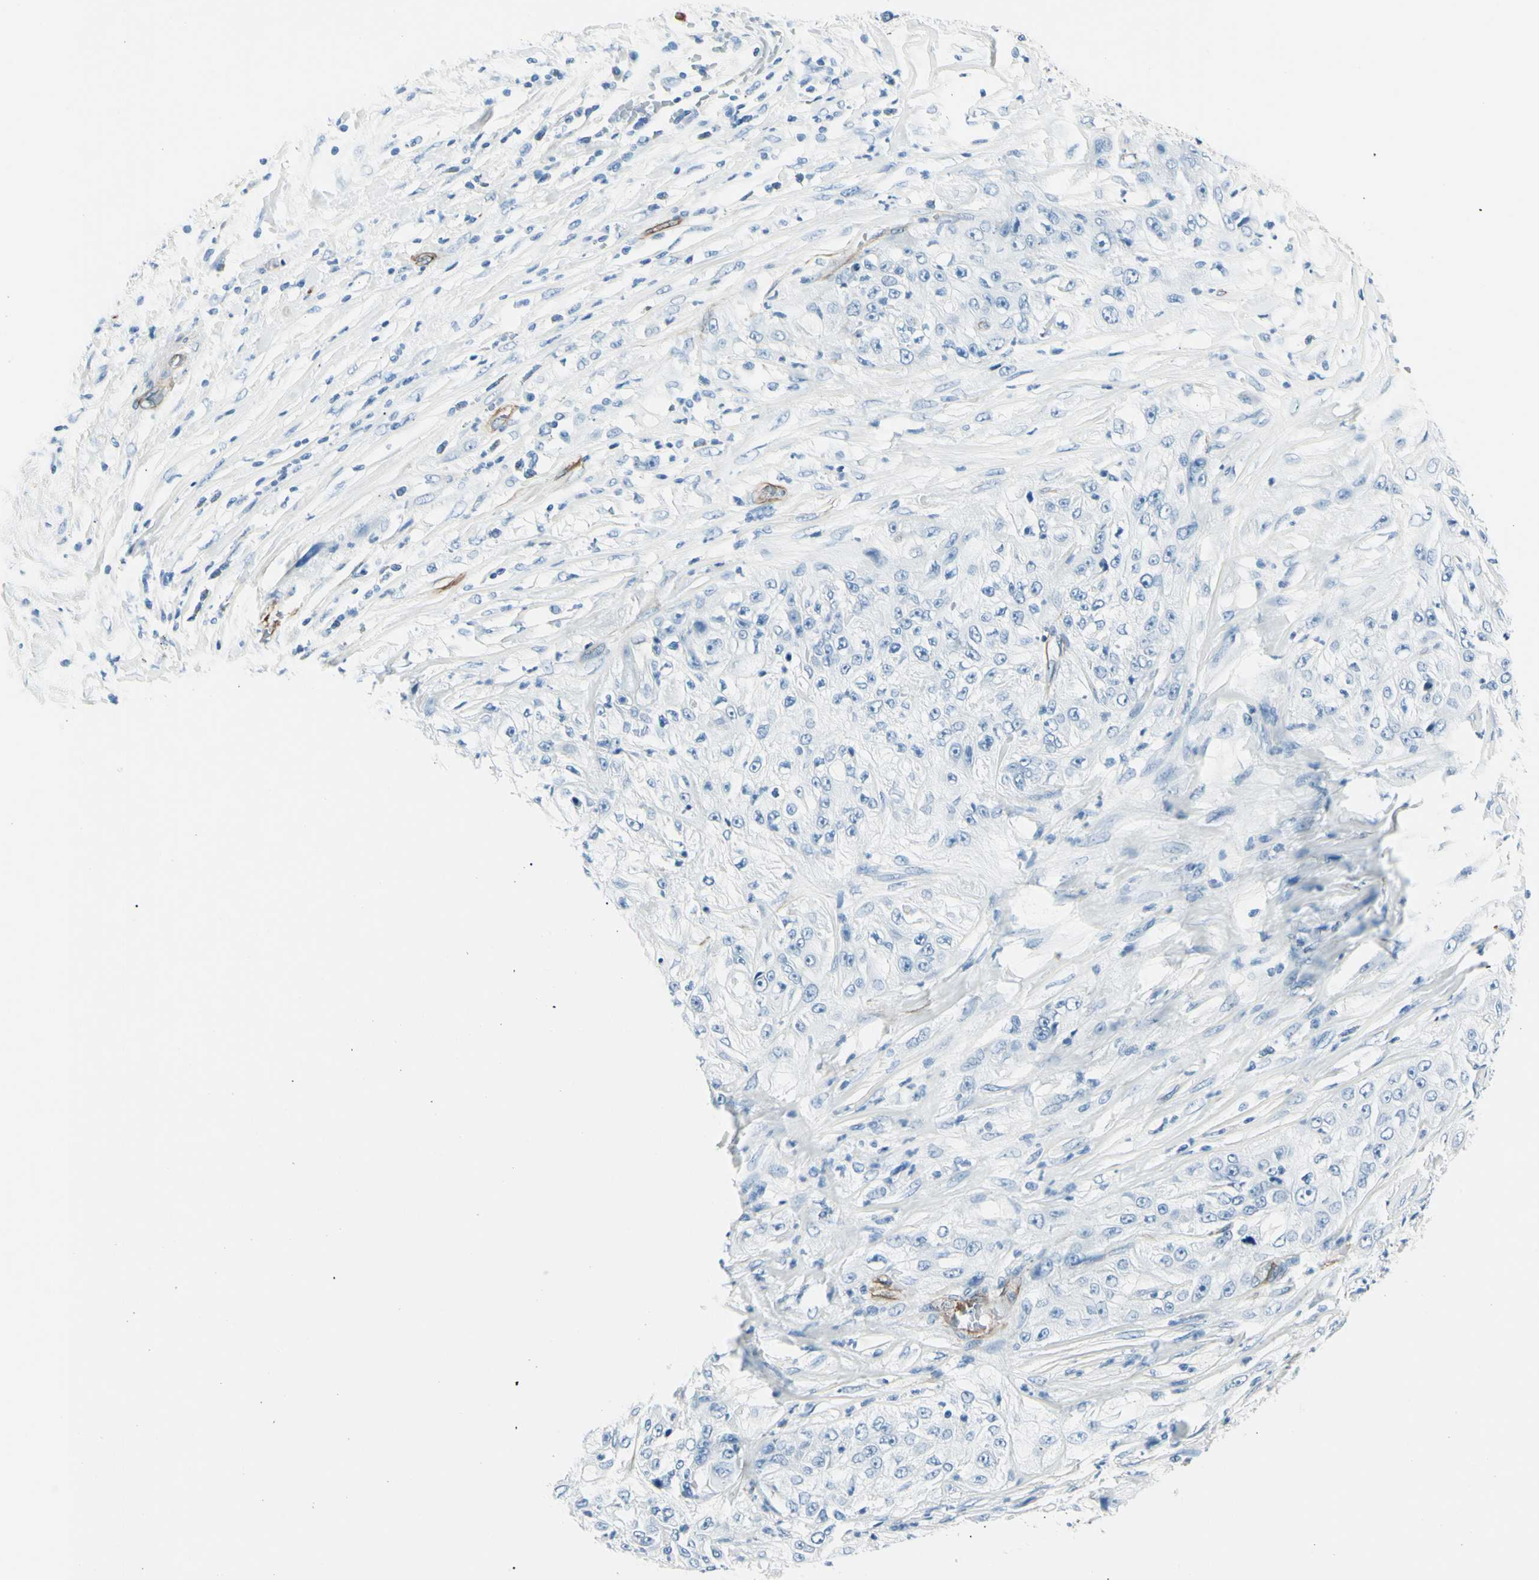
{"staining": {"intensity": "negative", "quantity": "none", "location": "none"}, "tissue": "lung cancer", "cell_type": "Tumor cells", "image_type": "cancer", "snomed": [{"axis": "morphology", "description": "Inflammation, NOS"}, {"axis": "morphology", "description": "Squamous cell carcinoma, NOS"}, {"axis": "topography", "description": "Lymph node"}, {"axis": "topography", "description": "Soft tissue"}, {"axis": "topography", "description": "Lung"}], "caption": "Image shows no protein staining in tumor cells of lung squamous cell carcinoma tissue.", "gene": "PTH2R", "patient": {"sex": "male", "age": 66}}